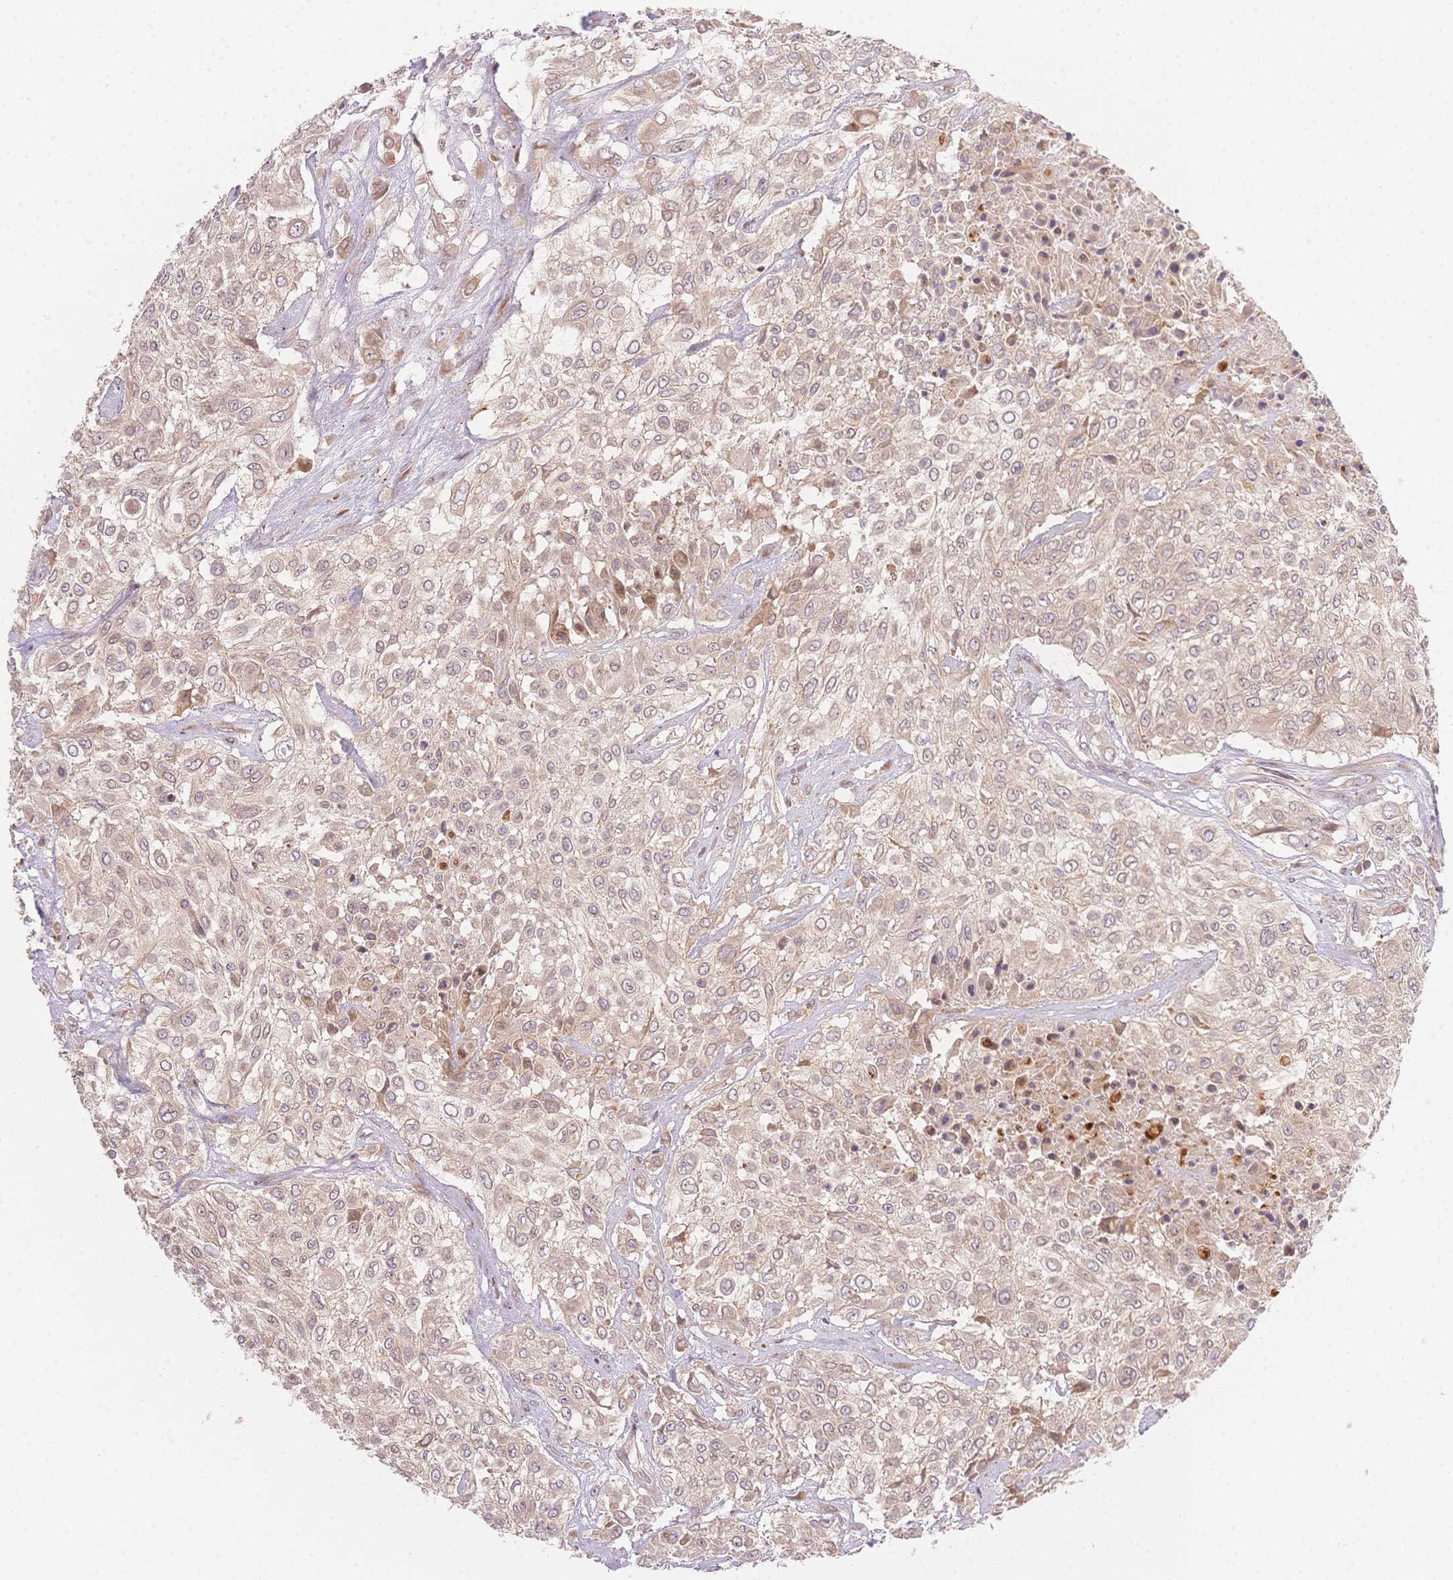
{"staining": {"intensity": "weak", "quantity": "<25%", "location": "cytoplasmic/membranous"}, "tissue": "urothelial cancer", "cell_type": "Tumor cells", "image_type": "cancer", "snomed": [{"axis": "morphology", "description": "Urothelial carcinoma, High grade"}, {"axis": "topography", "description": "Urinary bladder"}], "caption": "Protein analysis of high-grade urothelial carcinoma exhibits no significant expression in tumor cells.", "gene": "STK39", "patient": {"sex": "male", "age": 57}}